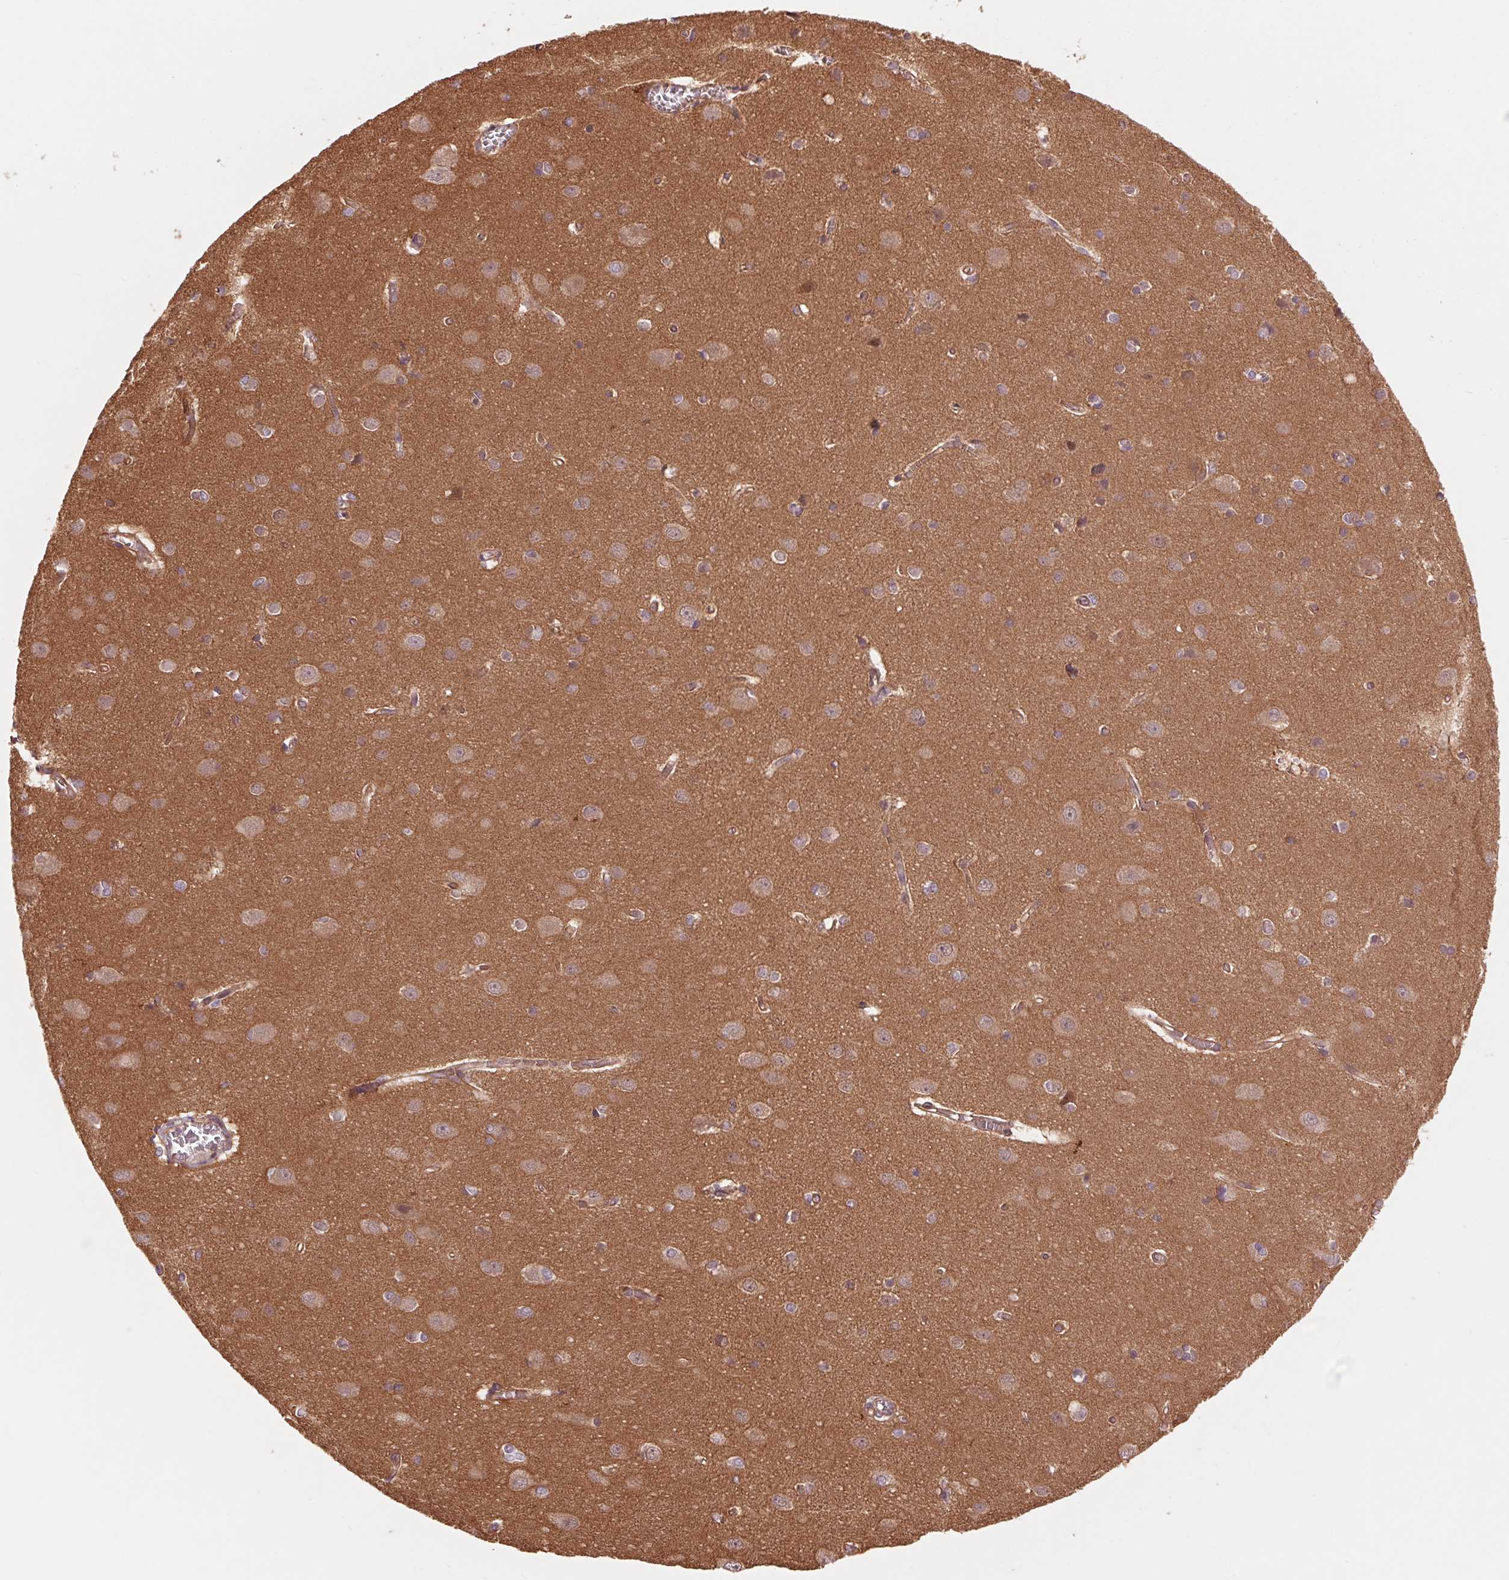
{"staining": {"intensity": "moderate", "quantity": "25%-75%", "location": "cytoplasmic/membranous"}, "tissue": "cerebral cortex", "cell_type": "Endothelial cells", "image_type": "normal", "snomed": [{"axis": "morphology", "description": "Normal tissue, NOS"}, {"axis": "topography", "description": "Cerebral cortex"}], "caption": "Cerebral cortex stained with immunohistochemistry reveals moderate cytoplasmic/membranous staining in approximately 25%-75% of endothelial cells. (IHC, brightfield microscopy, high magnification).", "gene": "SH3RF2", "patient": {"sex": "male", "age": 37}}